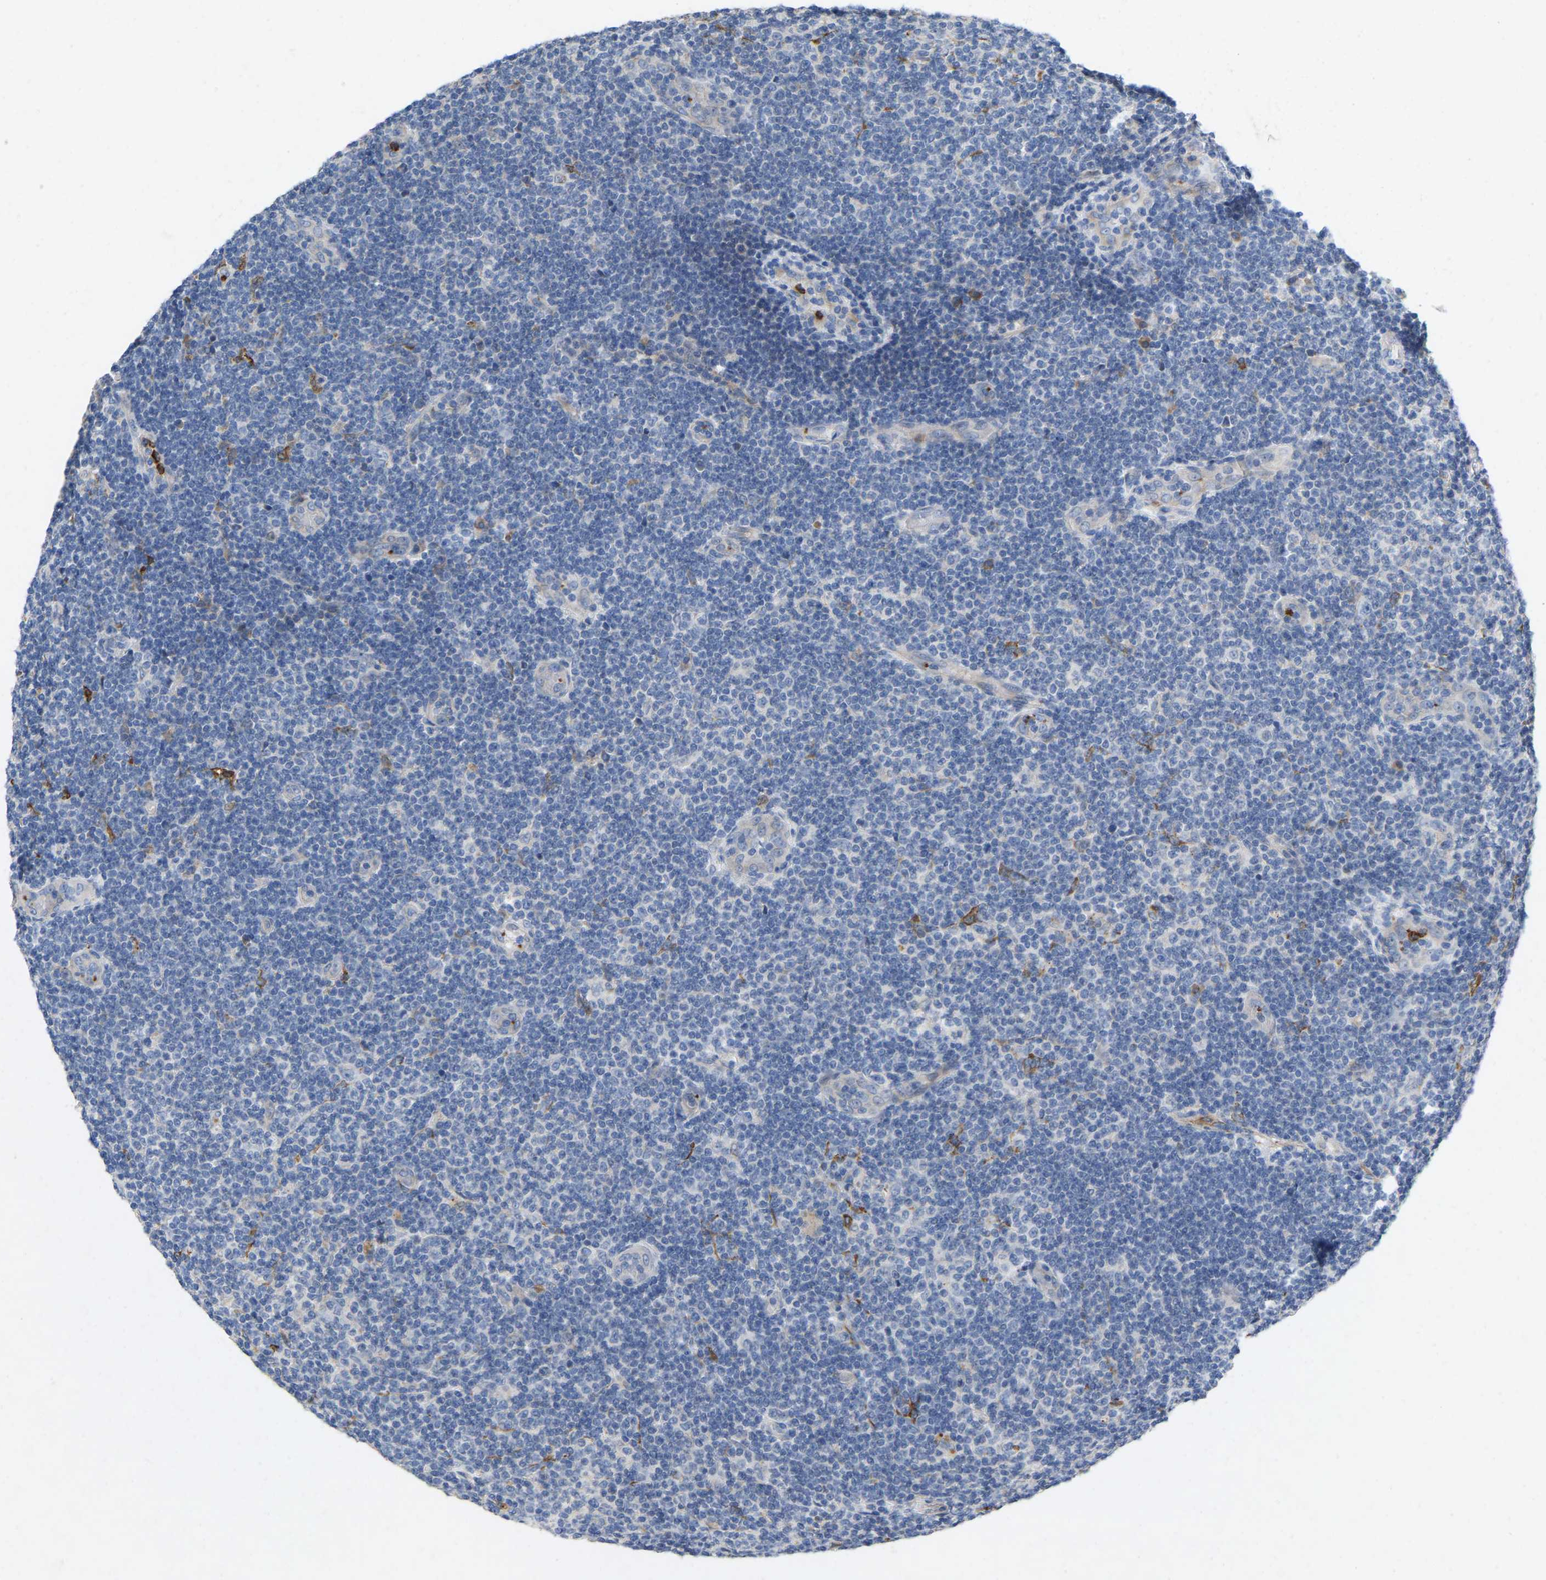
{"staining": {"intensity": "negative", "quantity": "none", "location": "none"}, "tissue": "lymphoma", "cell_type": "Tumor cells", "image_type": "cancer", "snomed": [{"axis": "morphology", "description": "Malignant lymphoma, non-Hodgkin's type, Low grade"}, {"axis": "topography", "description": "Lymph node"}], "caption": "The immunohistochemistry photomicrograph has no significant staining in tumor cells of lymphoma tissue.", "gene": "RHEB", "patient": {"sex": "male", "age": 83}}